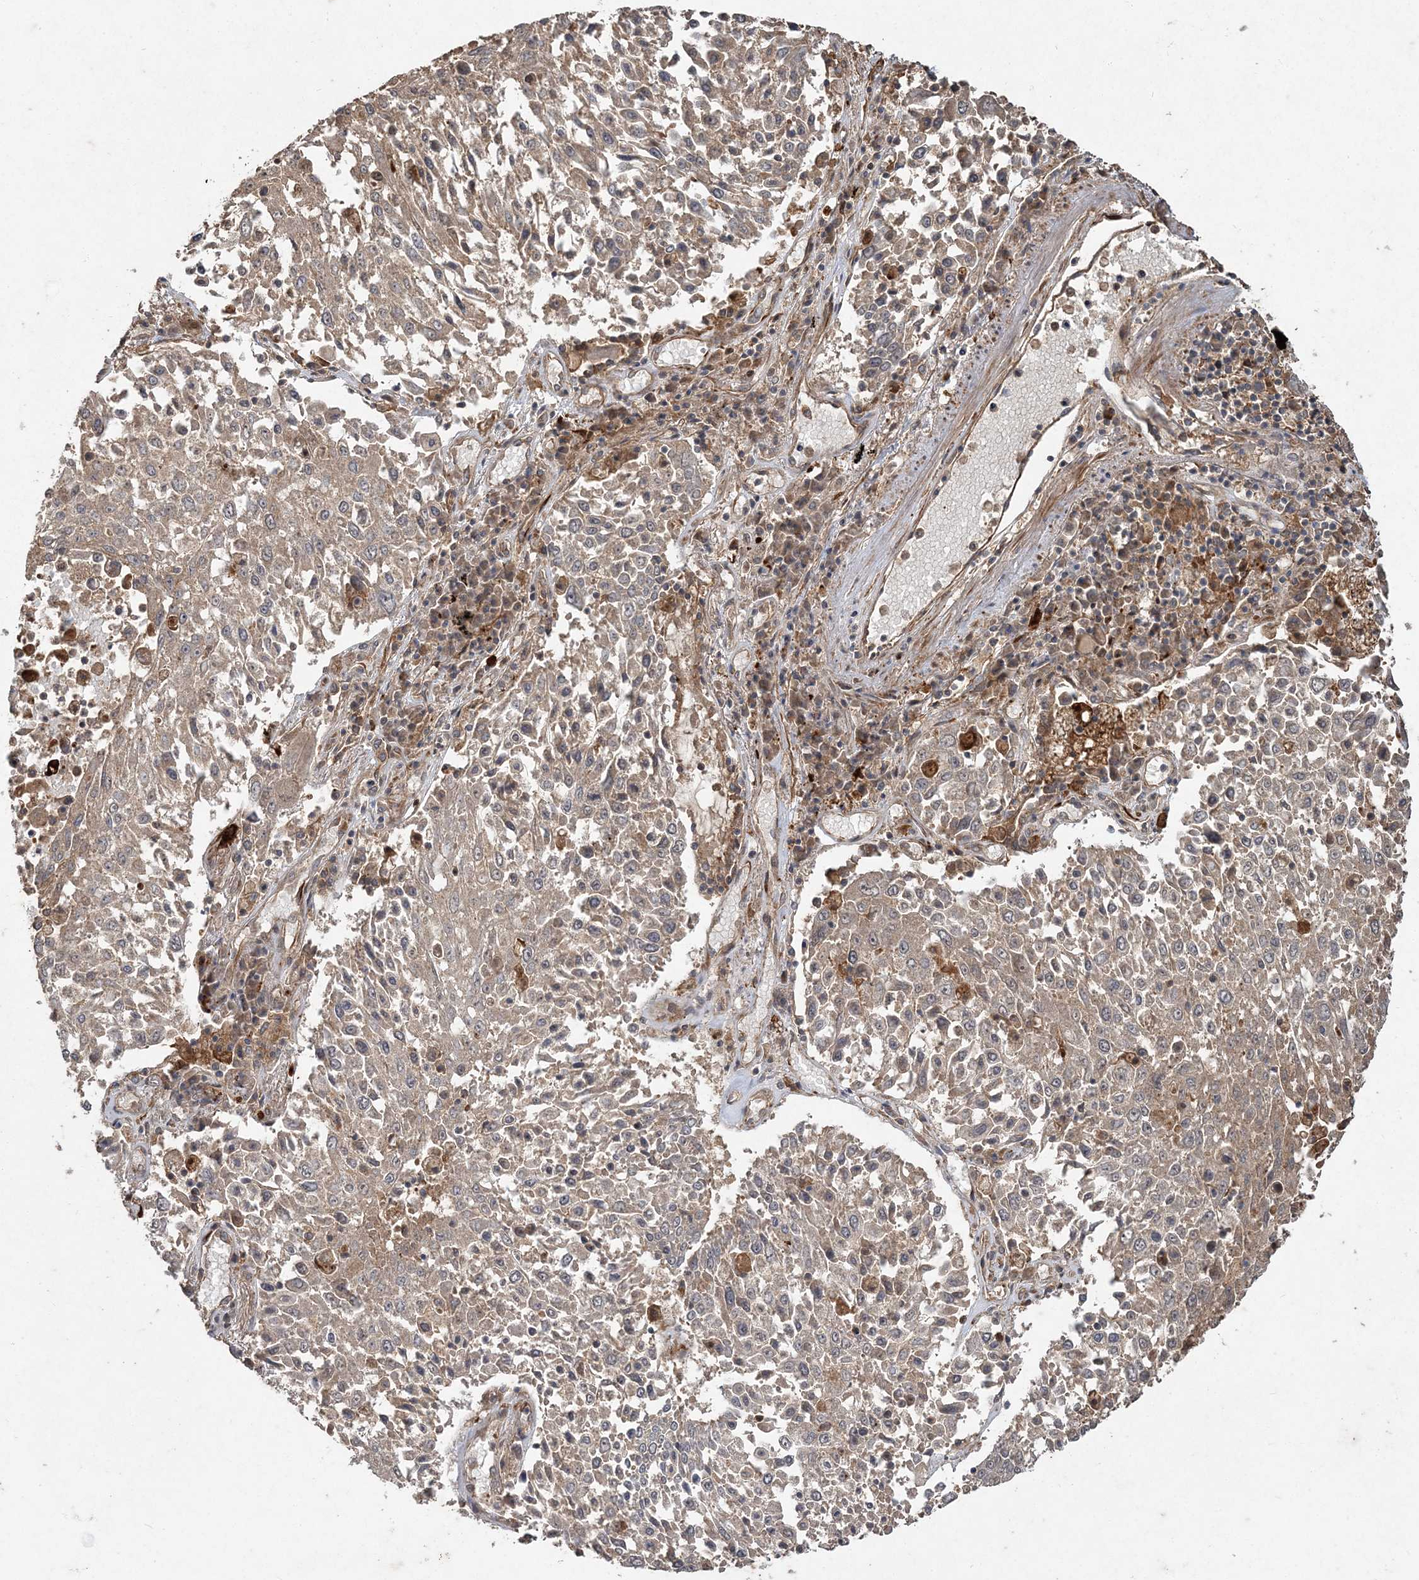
{"staining": {"intensity": "weak", "quantity": "25%-75%", "location": "cytoplasmic/membranous"}, "tissue": "lung cancer", "cell_type": "Tumor cells", "image_type": "cancer", "snomed": [{"axis": "morphology", "description": "Squamous cell carcinoma, NOS"}, {"axis": "topography", "description": "Lung"}], "caption": "IHC of lung squamous cell carcinoma demonstrates low levels of weak cytoplasmic/membranous positivity in about 25%-75% of tumor cells. The protein of interest is shown in brown color, while the nuclei are stained blue.", "gene": "SPRY1", "patient": {"sex": "male", "age": 65}}